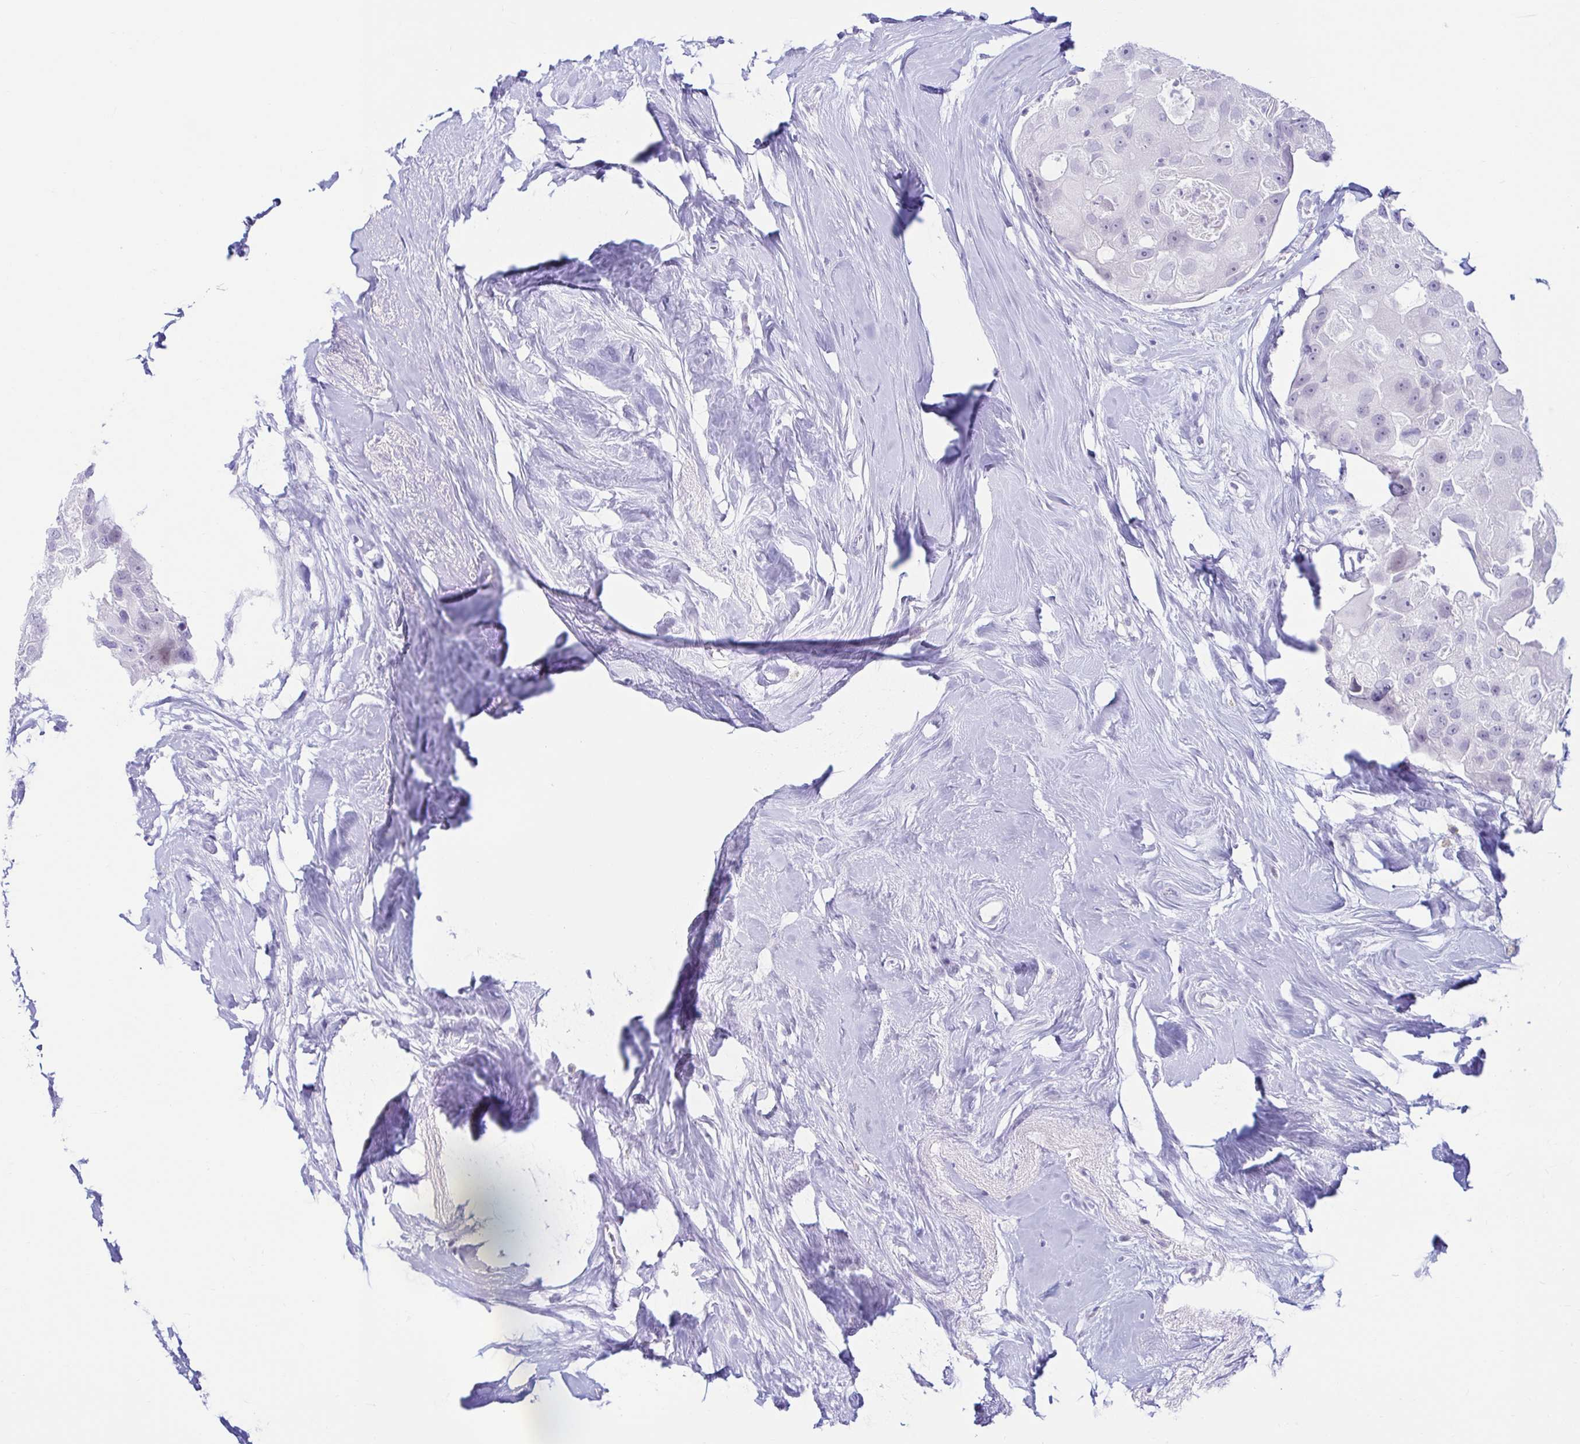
{"staining": {"intensity": "negative", "quantity": "none", "location": "none"}, "tissue": "breast cancer", "cell_type": "Tumor cells", "image_type": "cancer", "snomed": [{"axis": "morphology", "description": "Duct carcinoma"}, {"axis": "topography", "description": "Breast"}], "caption": "Breast cancer (intraductal carcinoma) was stained to show a protein in brown. There is no significant staining in tumor cells.", "gene": "BEST1", "patient": {"sex": "female", "age": 43}}